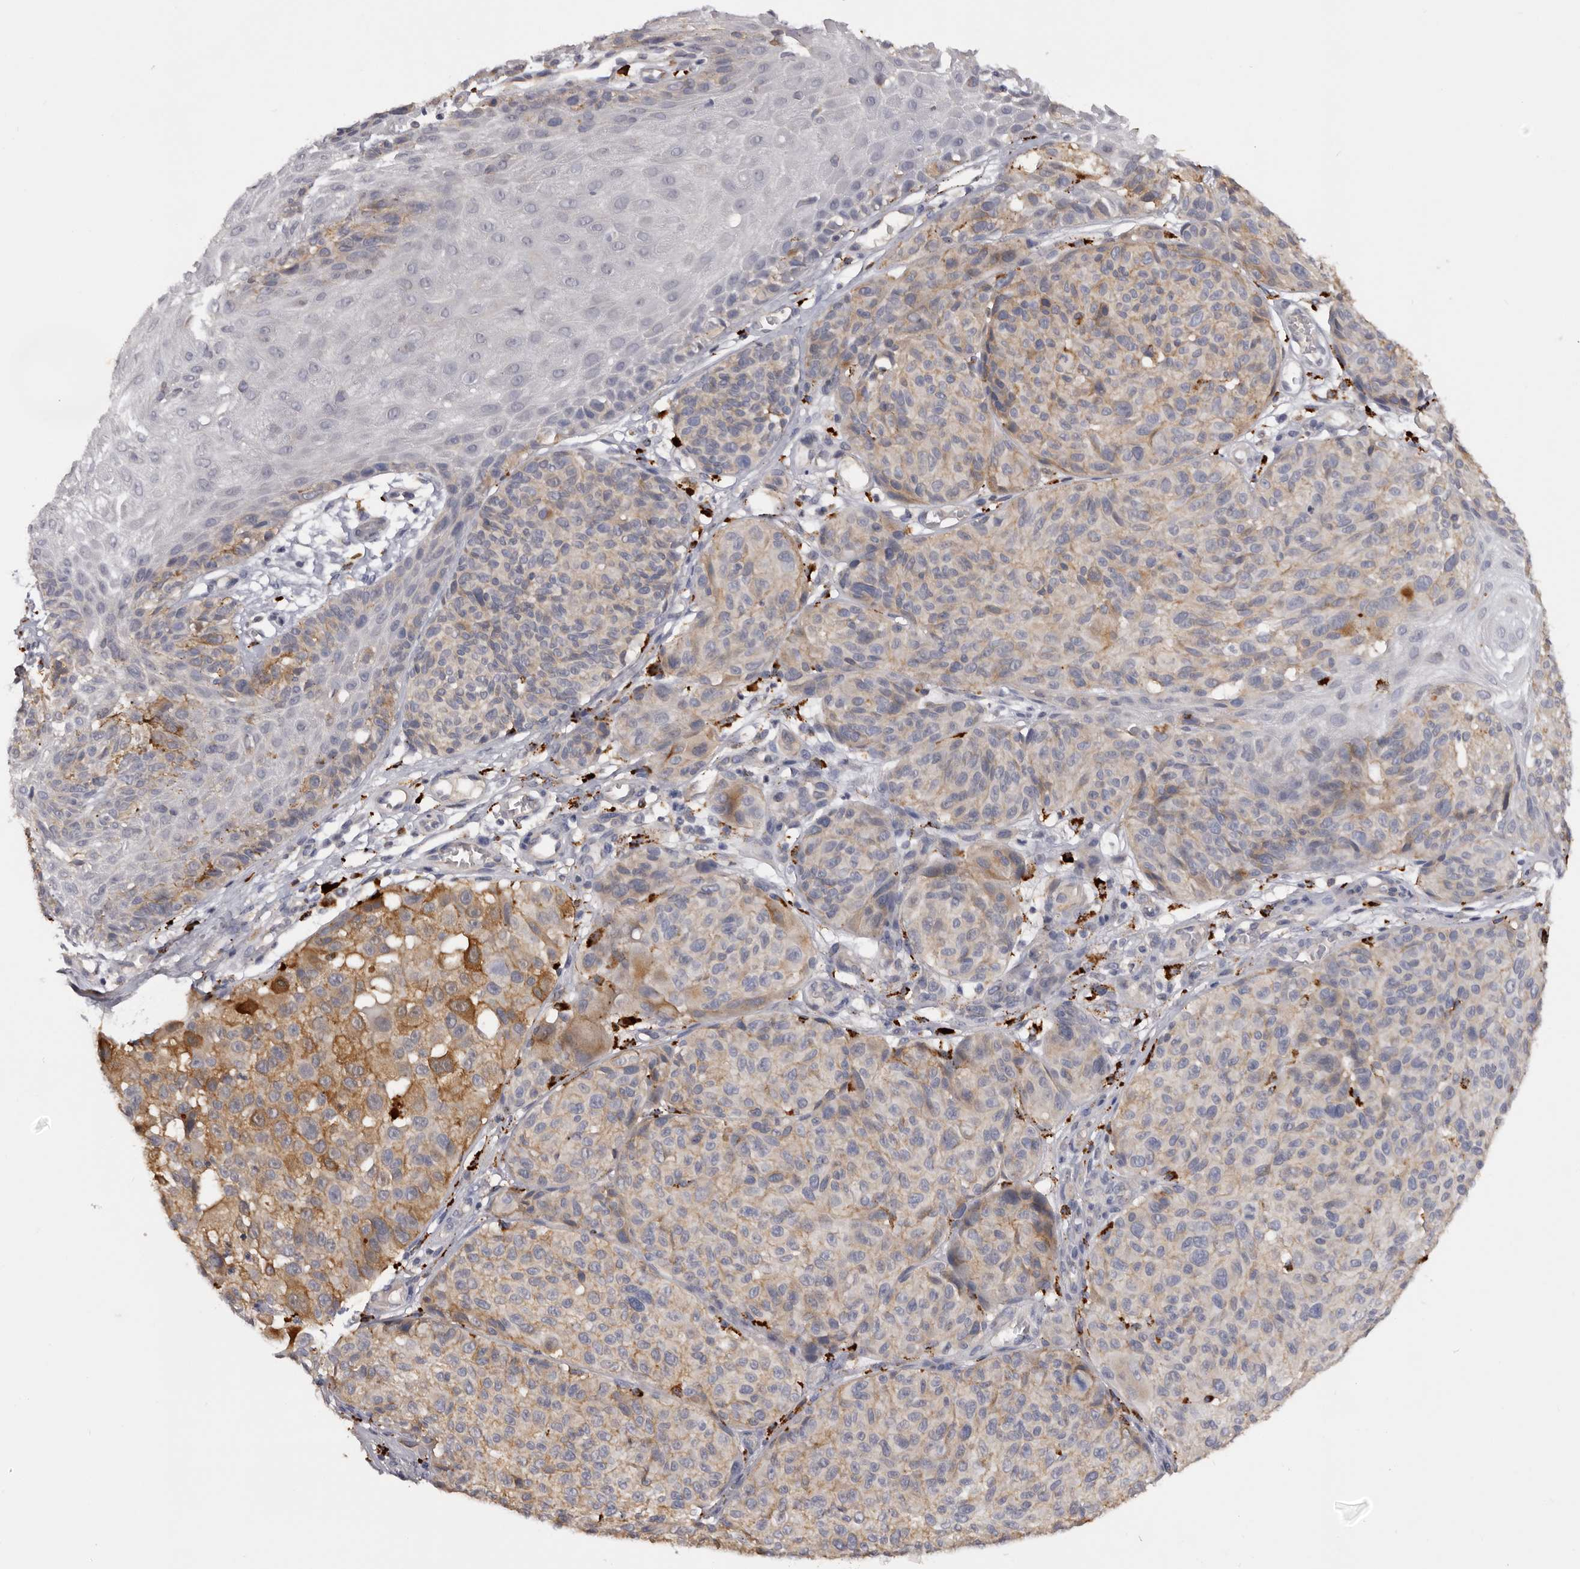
{"staining": {"intensity": "moderate", "quantity": "<25%", "location": "cytoplasmic/membranous"}, "tissue": "melanoma", "cell_type": "Tumor cells", "image_type": "cancer", "snomed": [{"axis": "morphology", "description": "Malignant melanoma, NOS"}, {"axis": "topography", "description": "Skin"}], "caption": "A brown stain highlights moderate cytoplasmic/membranous expression of a protein in melanoma tumor cells. Using DAB (3,3'-diaminobenzidine) (brown) and hematoxylin (blue) stains, captured at high magnification using brightfield microscopy.", "gene": "DAP", "patient": {"sex": "male", "age": 83}}